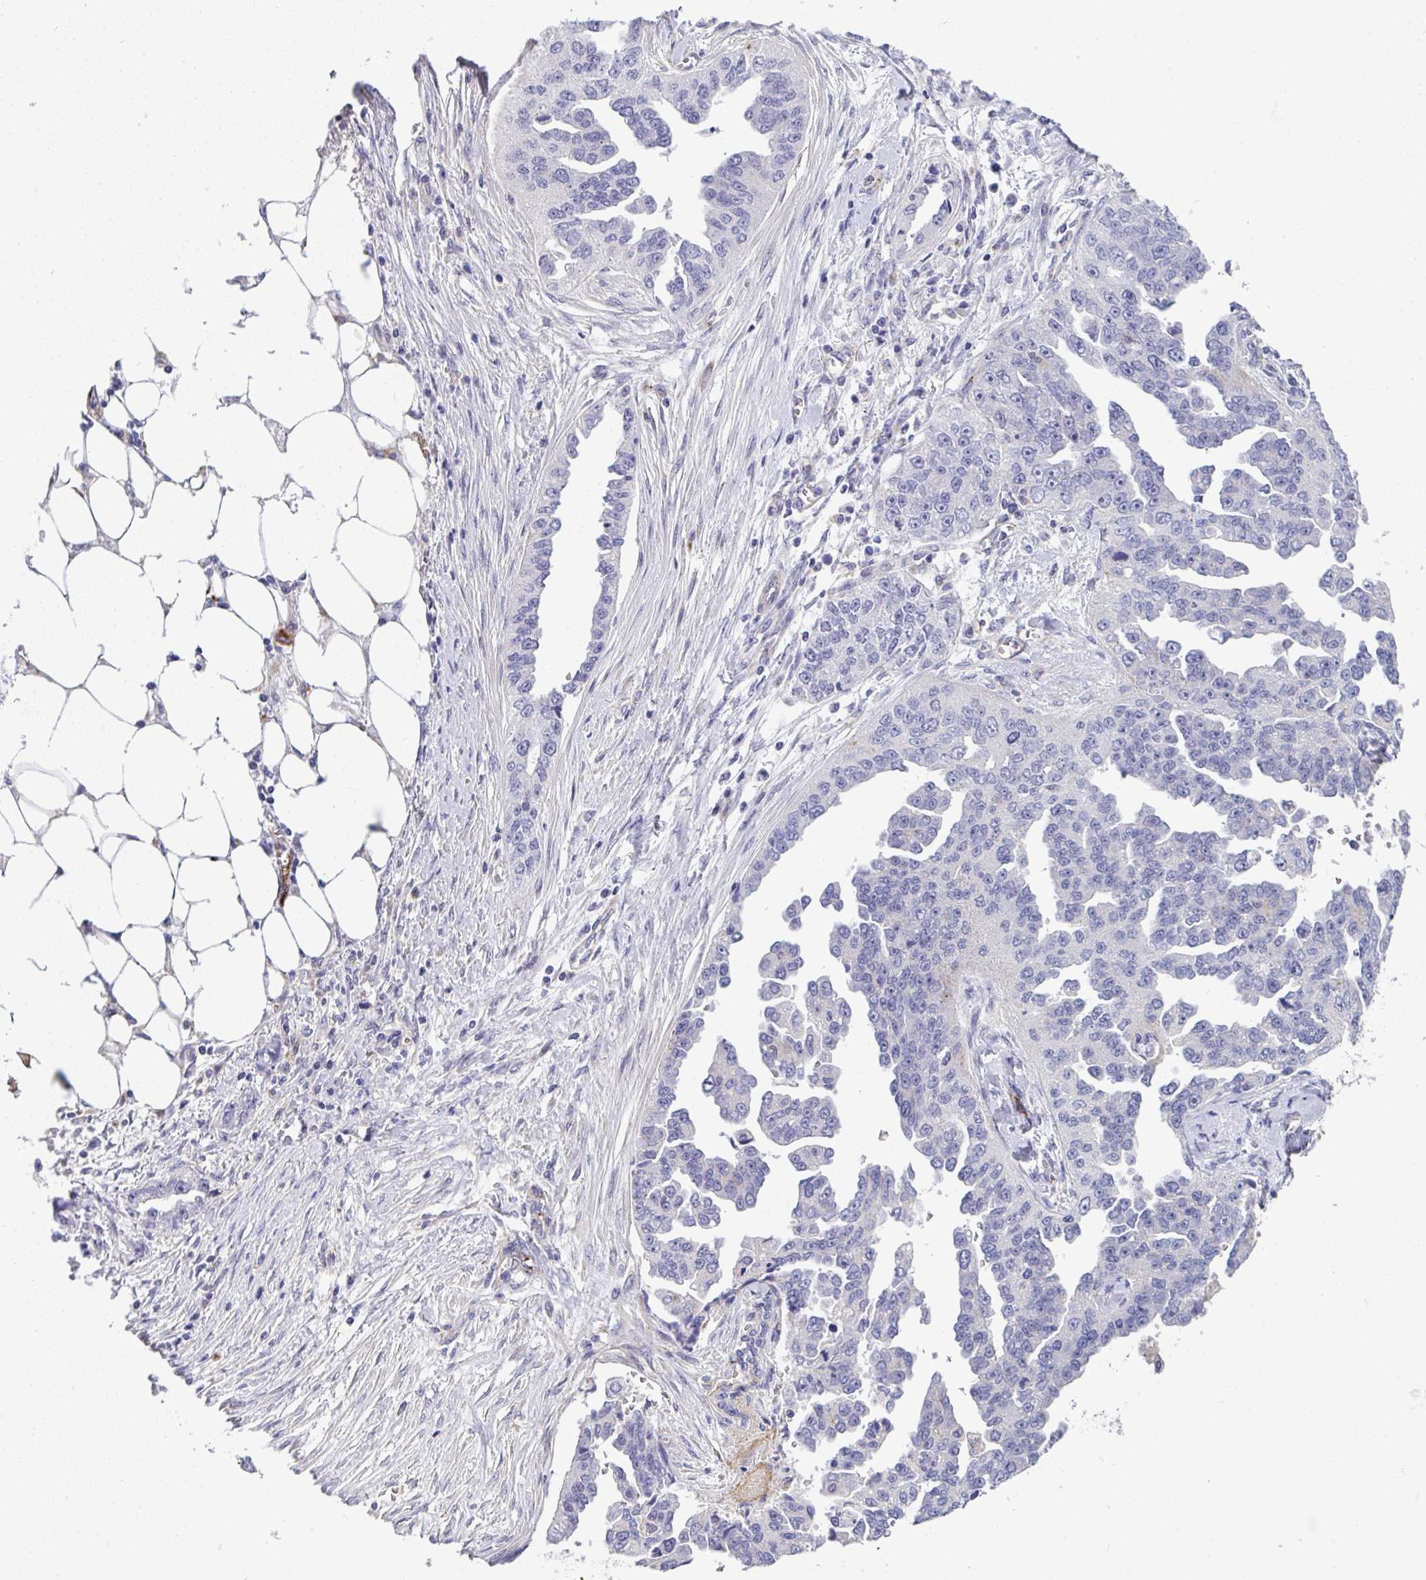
{"staining": {"intensity": "negative", "quantity": "none", "location": "none"}, "tissue": "ovarian cancer", "cell_type": "Tumor cells", "image_type": "cancer", "snomed": [{"axis": "morphology", "description": "Cystadenocarcinoma, serous, NOS"}, {"axis": "topography", "description": "Ovary"}], "caption": "A histopathology image of human ovarian cancer is negative for staining in tumor cells.", "gene": "TOR1AIP2", "patient": {"sex": "female", "age": 75}}